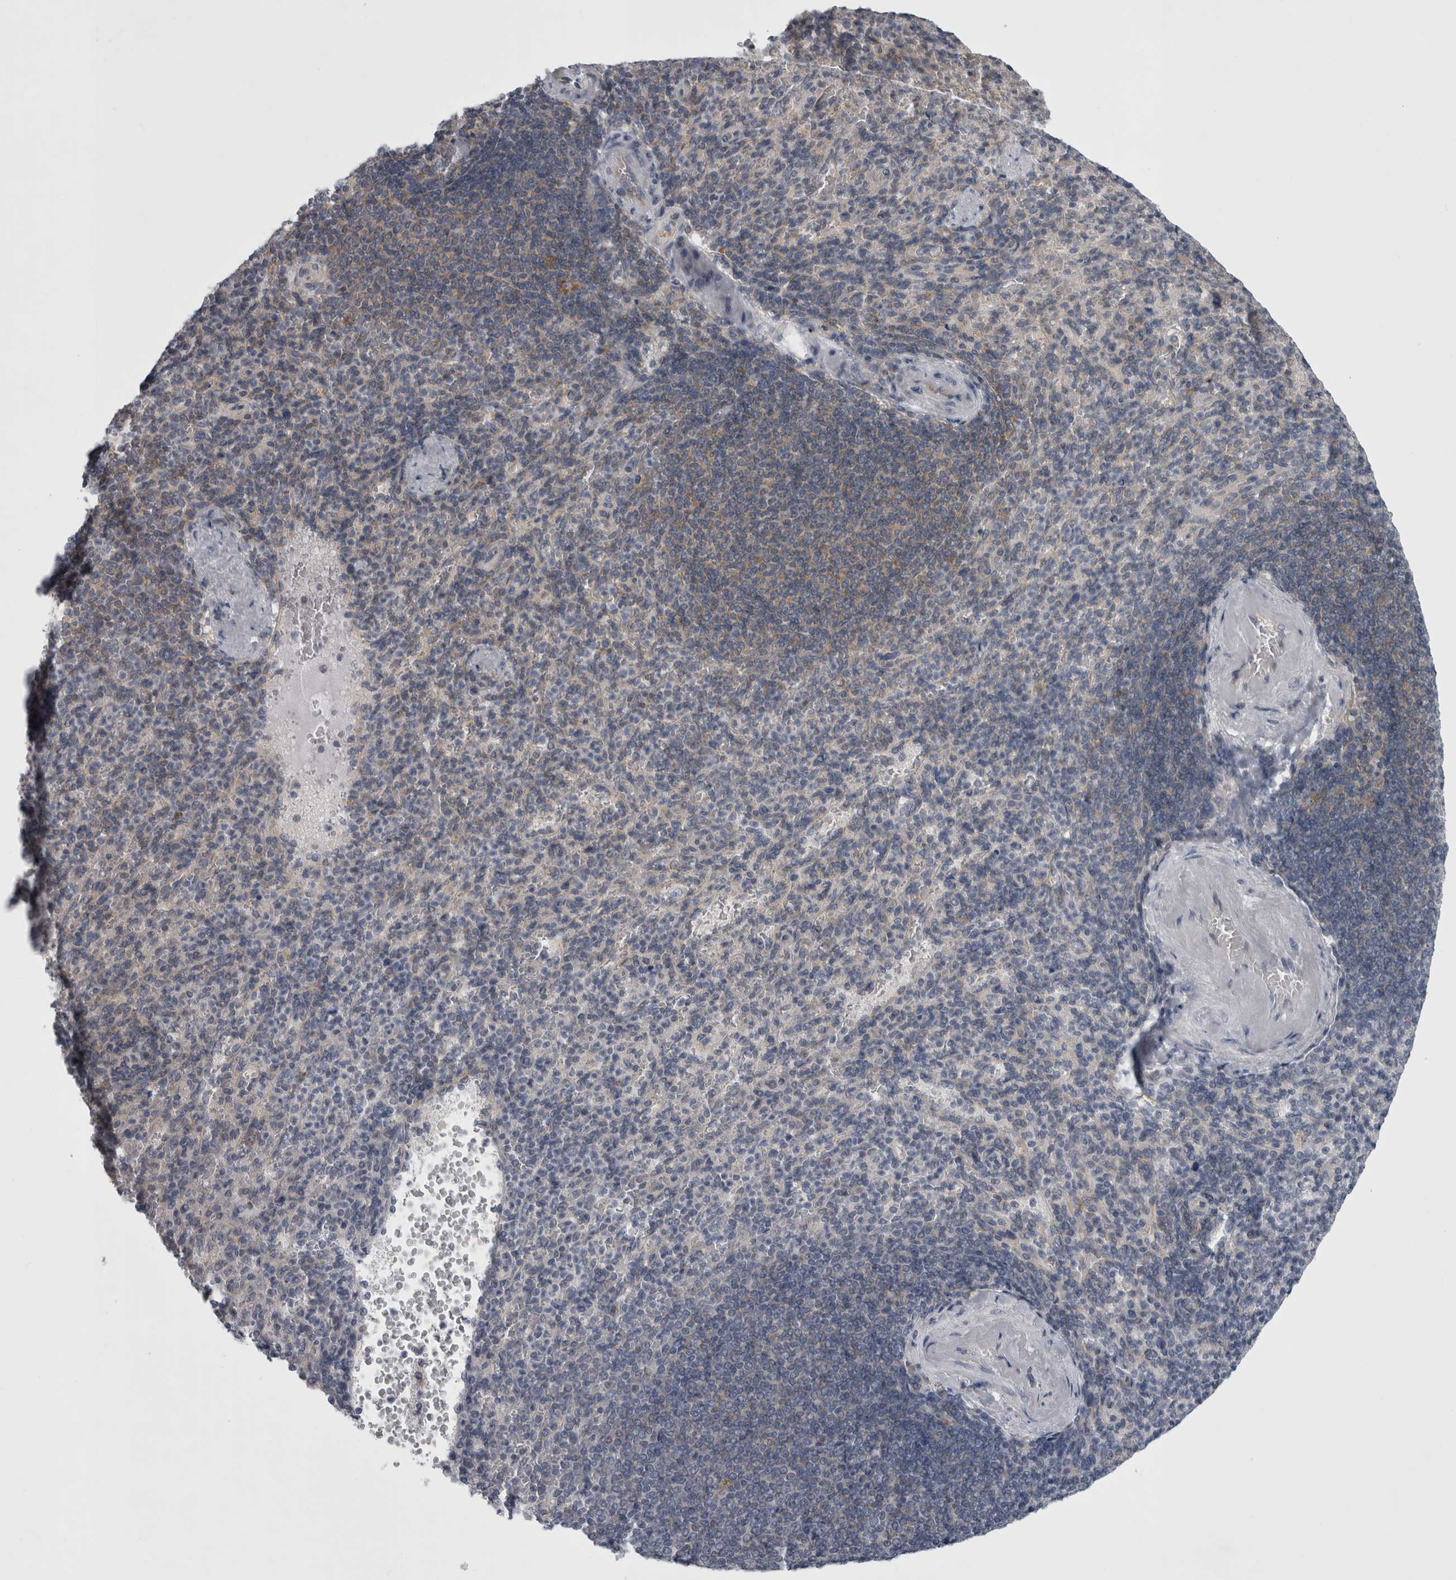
{"staining": {"intensity": "negative", "quantity": "none", "location": "none"}, "tissue": "spleen", "cell_type": "Cells in red pulp", "image_type": "normal", "snomed": [{"axis": "morphology", "description": "Normal tissue, NOS"}, {"axis": "topography", "description": "Spleen"}], "caption": "High power microscopy histopathology image of an immunohistochemistry histopathology image of benign spleen, revealing no significant positivity in cells in red pulp.", "gene": "PRRC2C", "patient": {"sex": "female", "age": 74}}